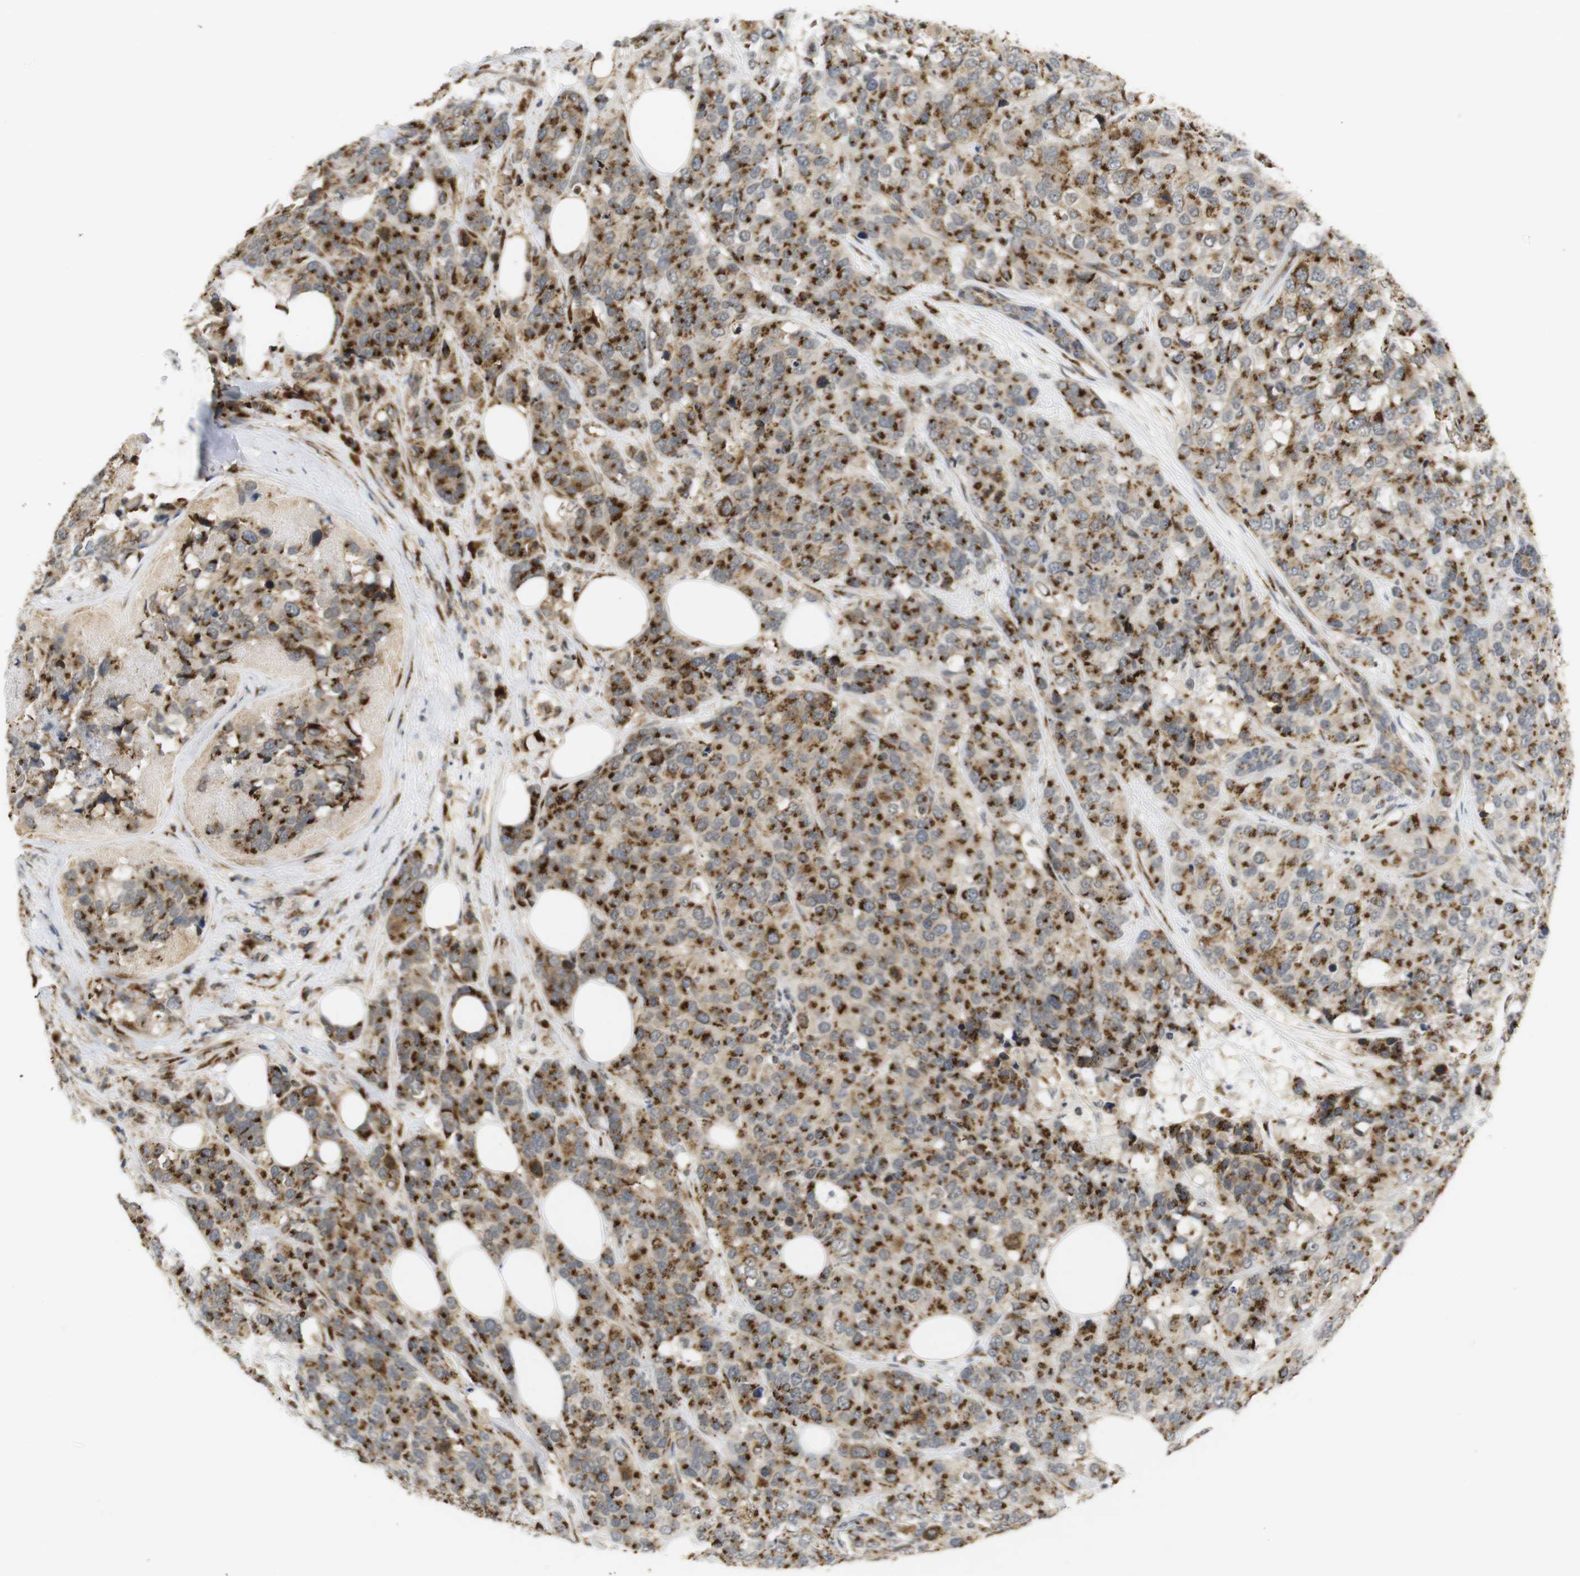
{"staining": {"intensity": "strong", "quantity": ">75%", "location": "cytoplasmic/membranous"}, "tissue": "breast cancer", "cell_type": "Tumor cells", "image_type": "cancer", "snomed": [{"axis": "morphology", "description": "Lobular carcinoma"}, {"axis": "topography", "description": "Breast"}], "caption": "The photomicrograph reveals immunohistochemical staining of breast lobular carcinoma. There is strong cytoplasmic/membranous expression is seen in about >75% of tumor cells.", "gene": "ZFPL1", "patient": {"sex": "female", "age": 59}}